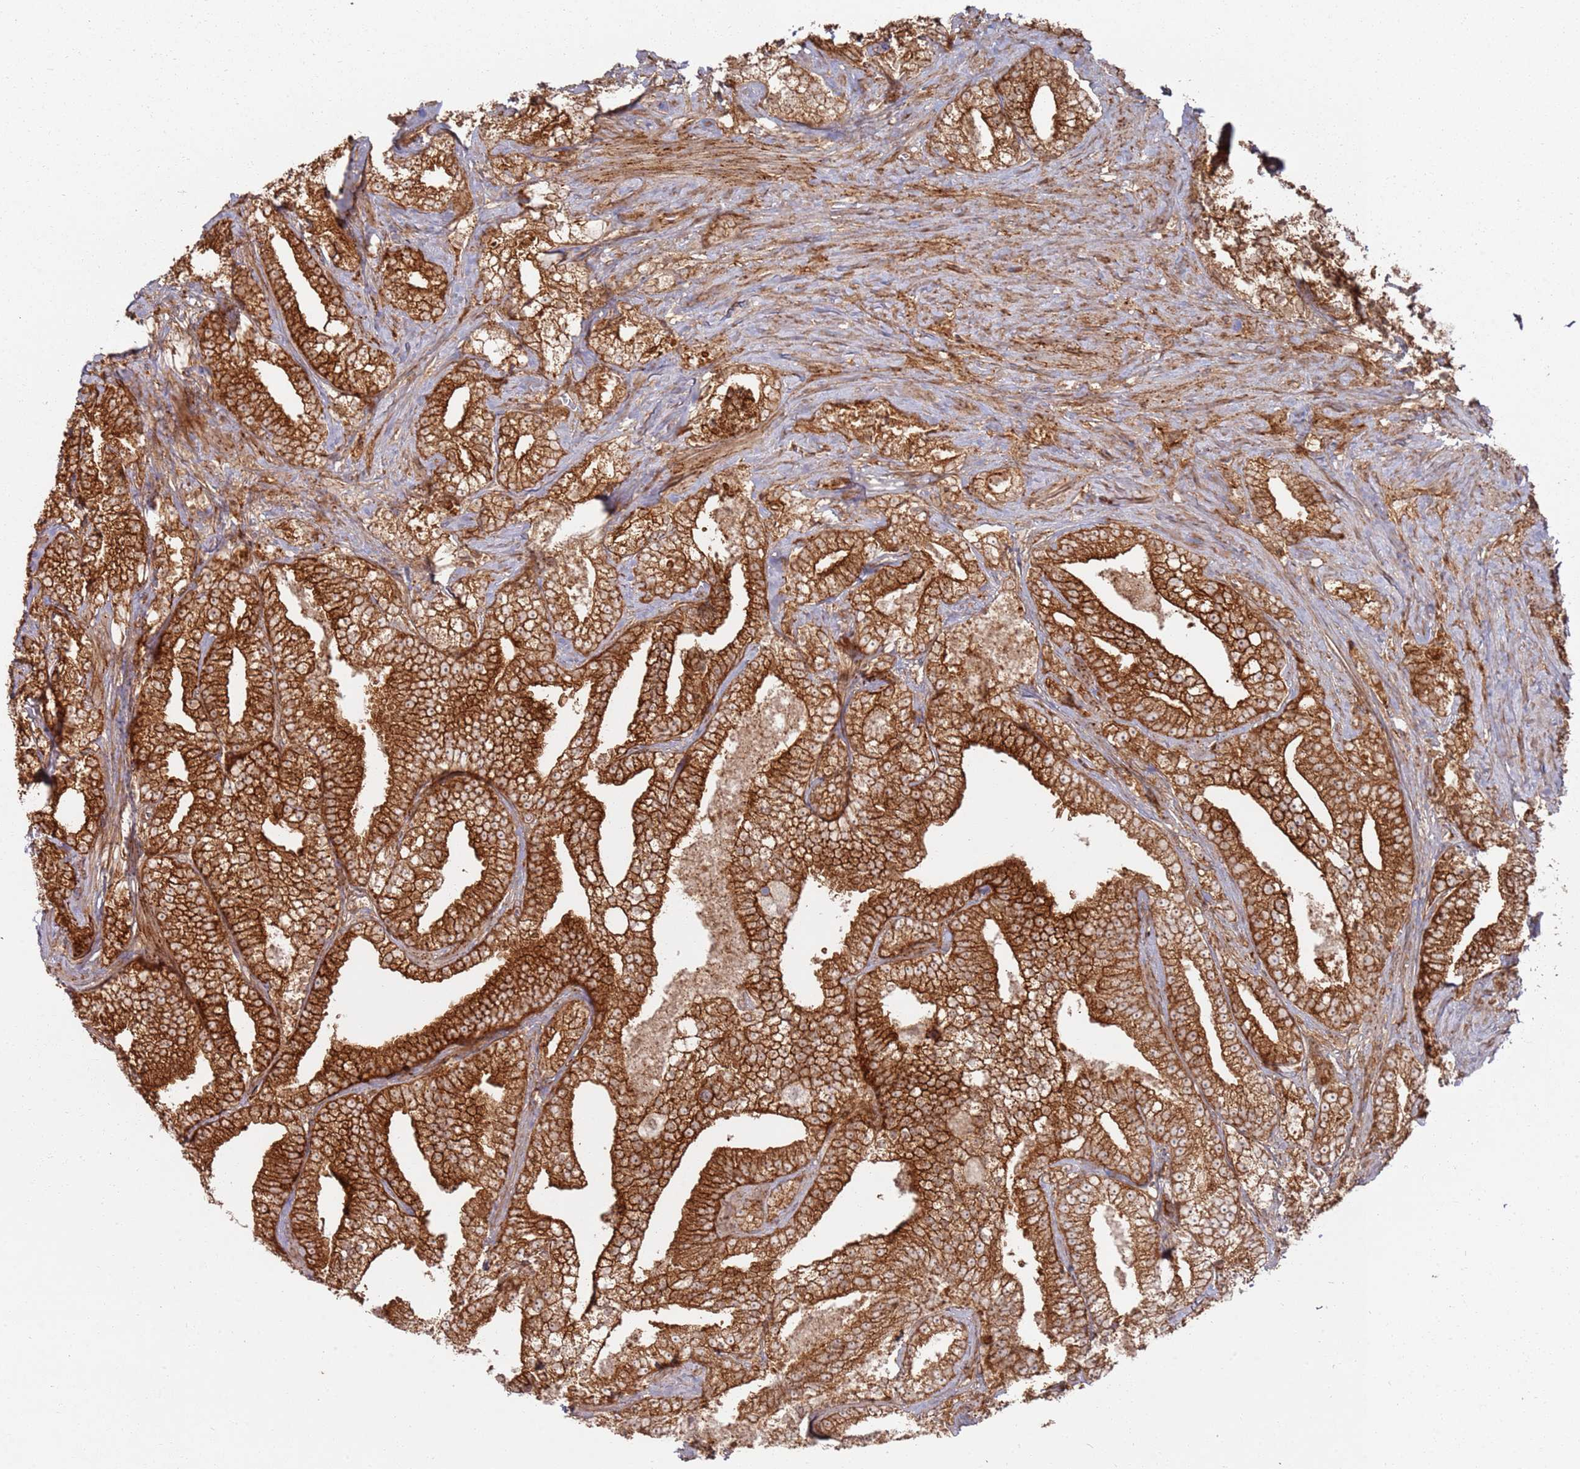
{"staining": {"intensity": "strong", "quantity": ">75%", "location": "cytoplasmic/membranous"}, "tissue": "prostate cancer", "cell_type": "Tumor cells", "image_type": "cancer", "snomed": [{"axis": "morphology", "description": "Adenocarcinoma, High grade"}, {"axis": "topography", "description": "Prostate and seminal vesicle, NOS"}], "caption": "About >75% of tumor cells in prostate cancer reveal strong cytoplasmic/membranous protein expression as visualized by brown immunohistochemical staining.", "gene": "PIH1D1", "patient": {"sex": "male", "age": 67}}